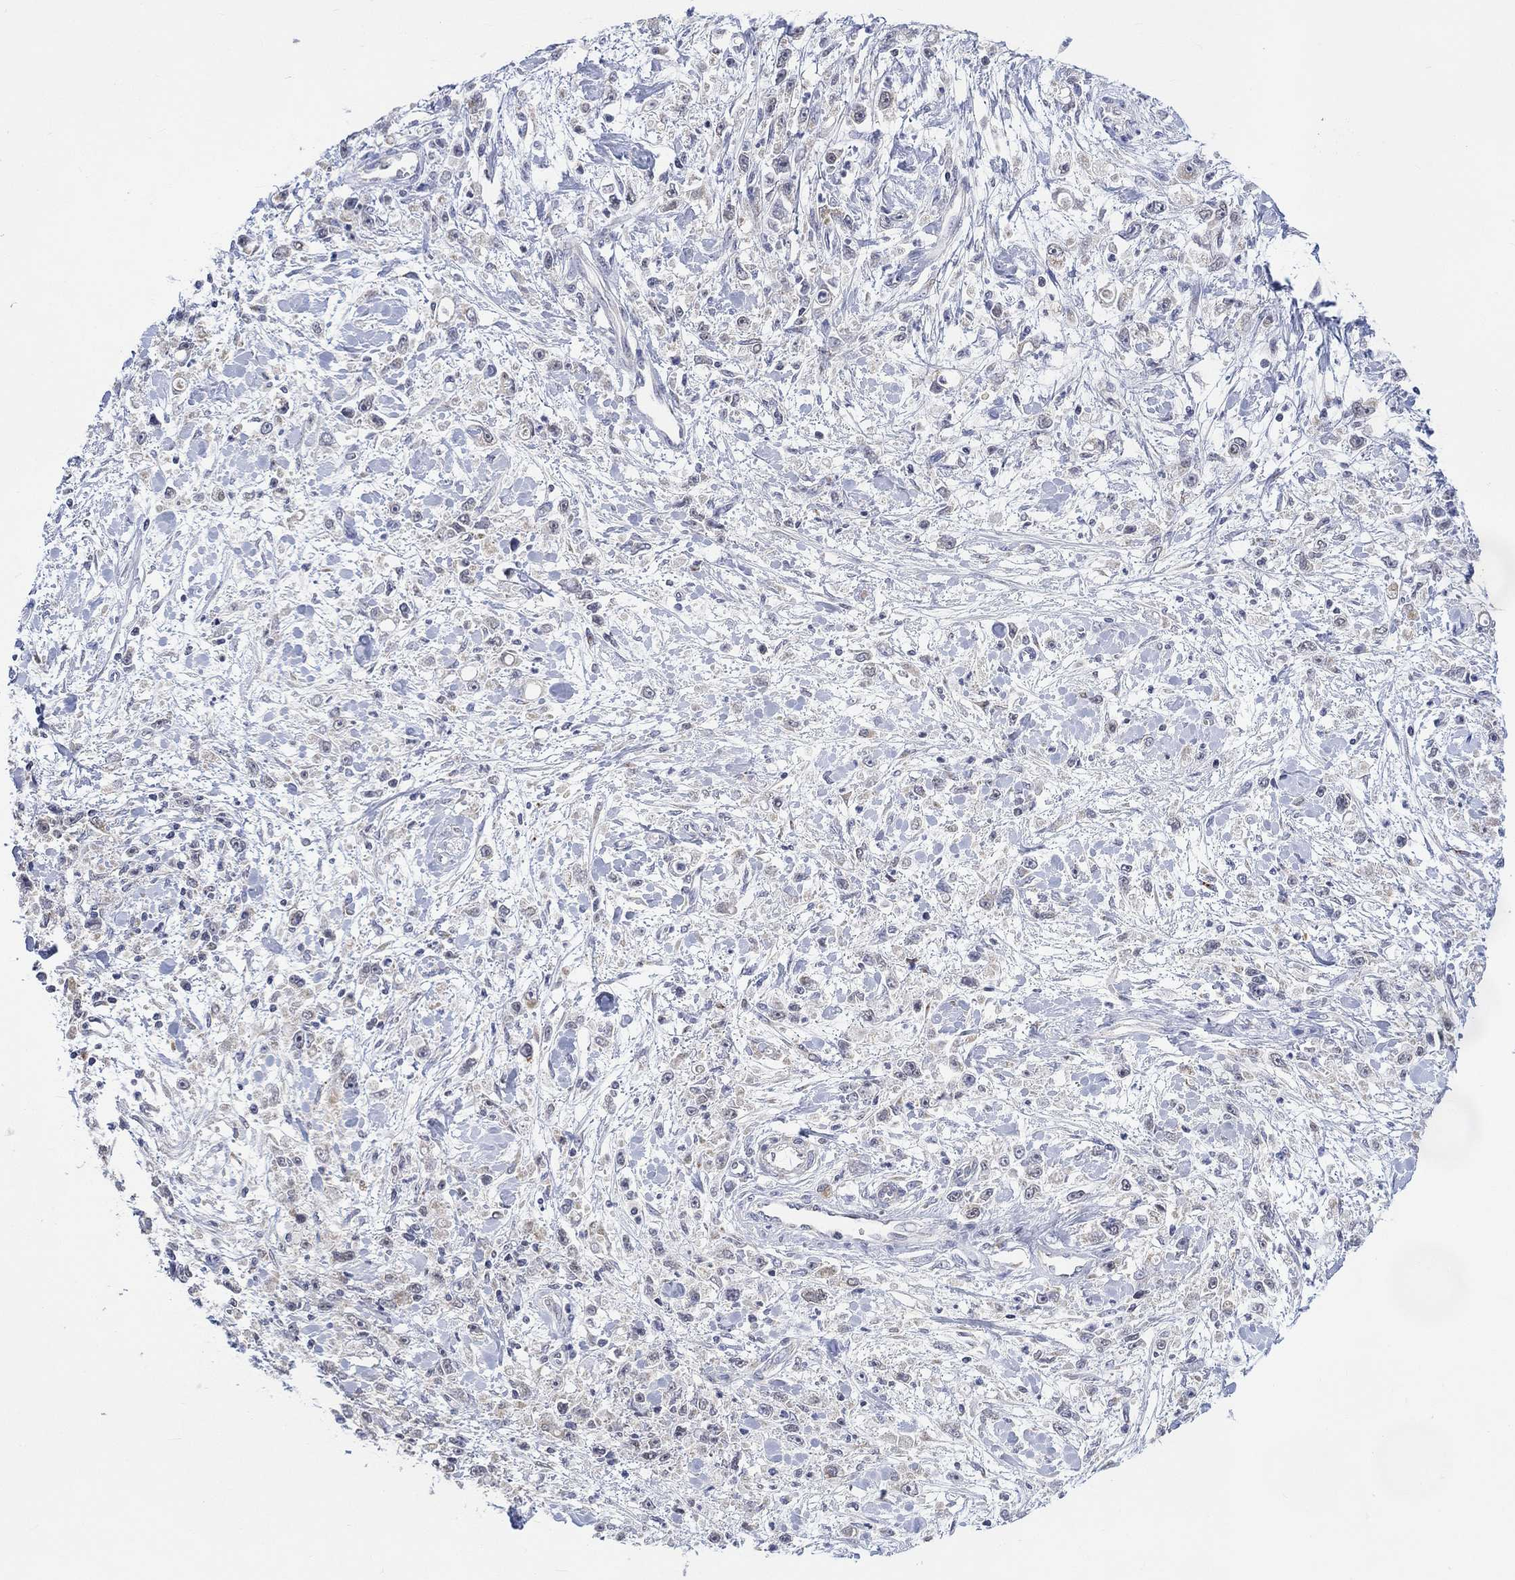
{"staining": {"intensity": "negative", "quantity": "none", "location": "none"}, "tissue": "stomach cancer", "cell_type": "Tumor cells", "image_type": "cancer", "snomed": [{"axis": "morphology", "description": "Adenocarcinoma, NOS"}, {"axis": "topography", "description": "Stomach"}], "caption": "A high-resolution histopathology image shows immunohistochemistry (IHC) staining of stomach cancer (adenocarcinoma), which reveals no significant staining in tumor cells. Brightfield microscopy of immunohistochemistry stained with DAB (brown) and hematoxylin (blue), captured at high magnification.", "gene": "SLC48A1", "patient": {"sex": "female", "age": 59}}